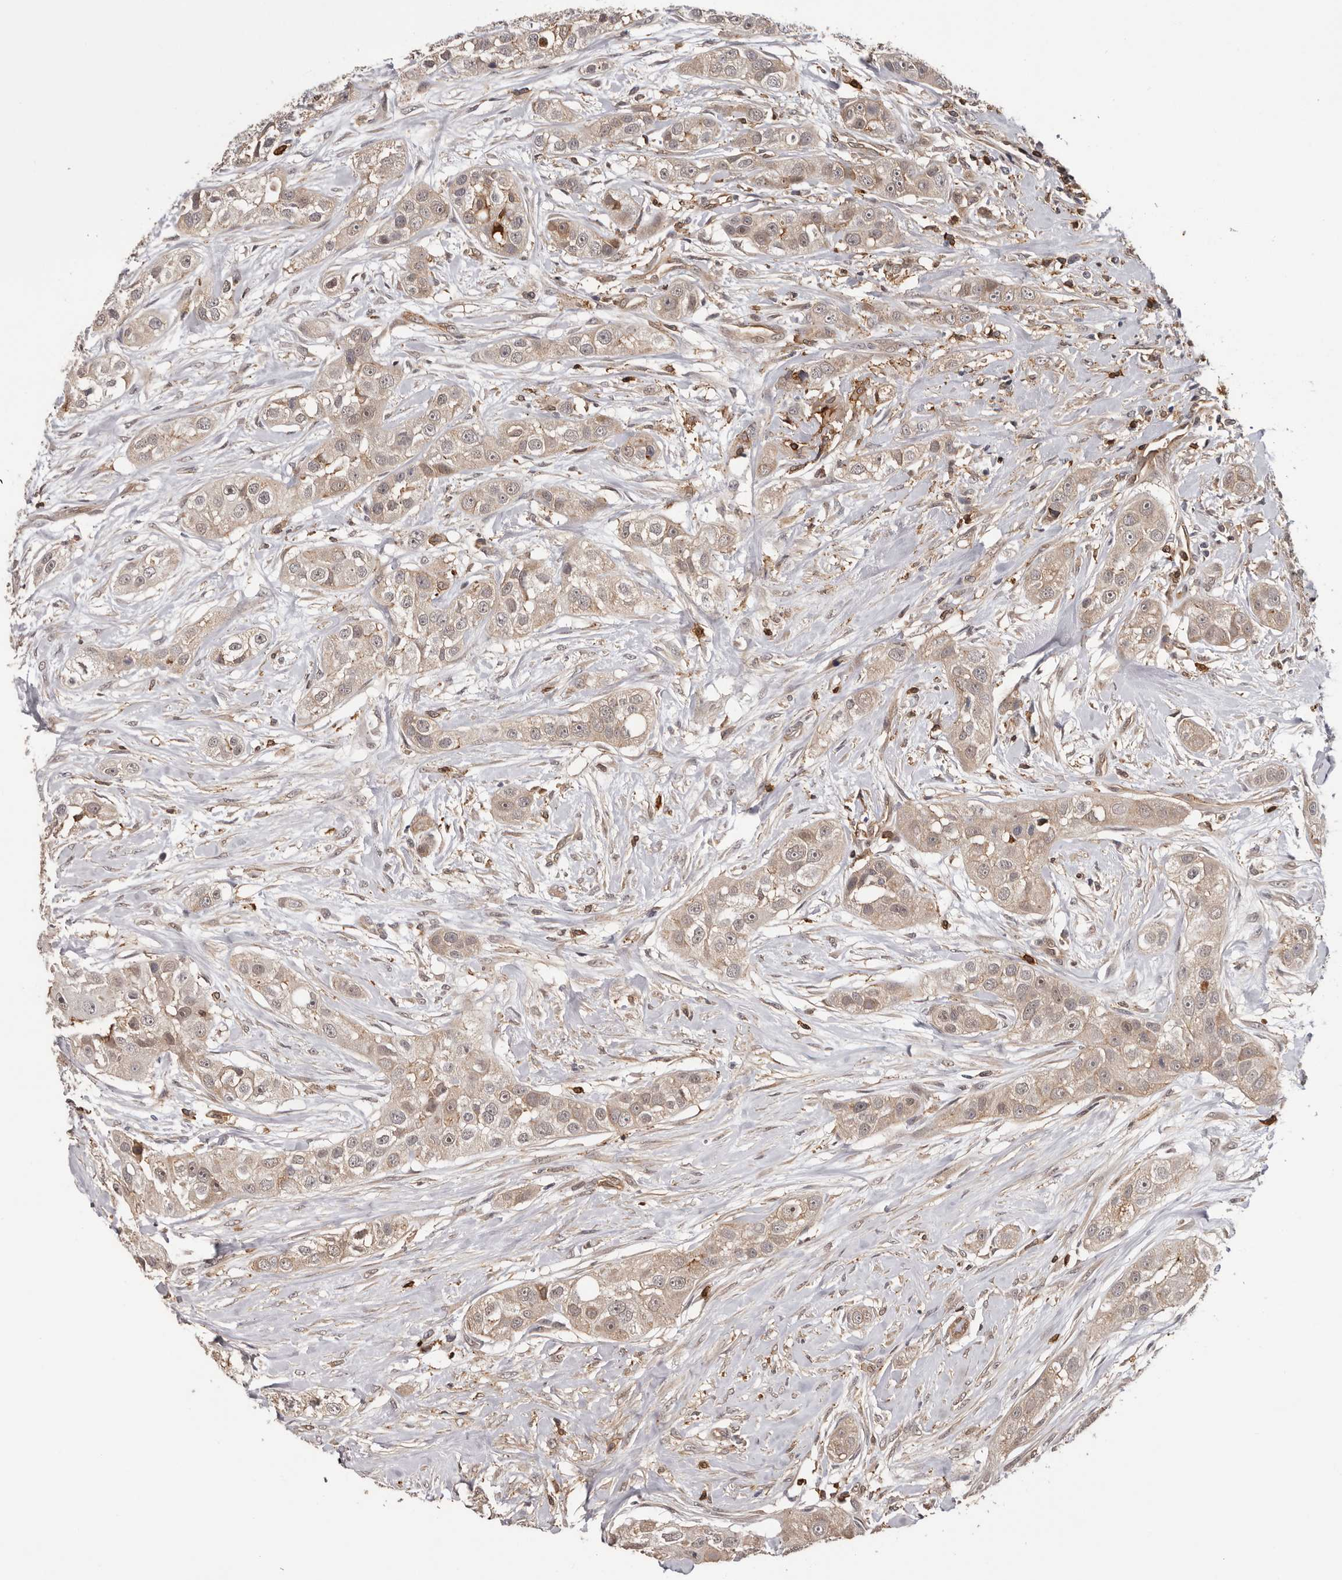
{"staining": {"intensity": "weak", "quantity": ">75%", "location": "cytoplasmic/membranous"}, "tissue": "head and neck cancer", "cell_type": "Tumor cells", "image_type": "cancer", "snomed": [{"axis": "morphology", "description": "Normal tissue, NOS"}, {"axis": "morphology", "description": "Squamous cell carcinoma, NOS"}, {"axis": "topography", "description": "Skeletal muscle"}, {"axis": "topography", "description": "Head-Neck"}], "caption": "A low amount of weak cytoplasmic/membranous staining is identified in about >75% of tumor cells in head and neck squamous cell carcinoma tissue. (brown staining indicates protein expression, while blue staining denotes nuclei).", "gene": "PRR12", "patient": {"sex": "male", "age": 51}}